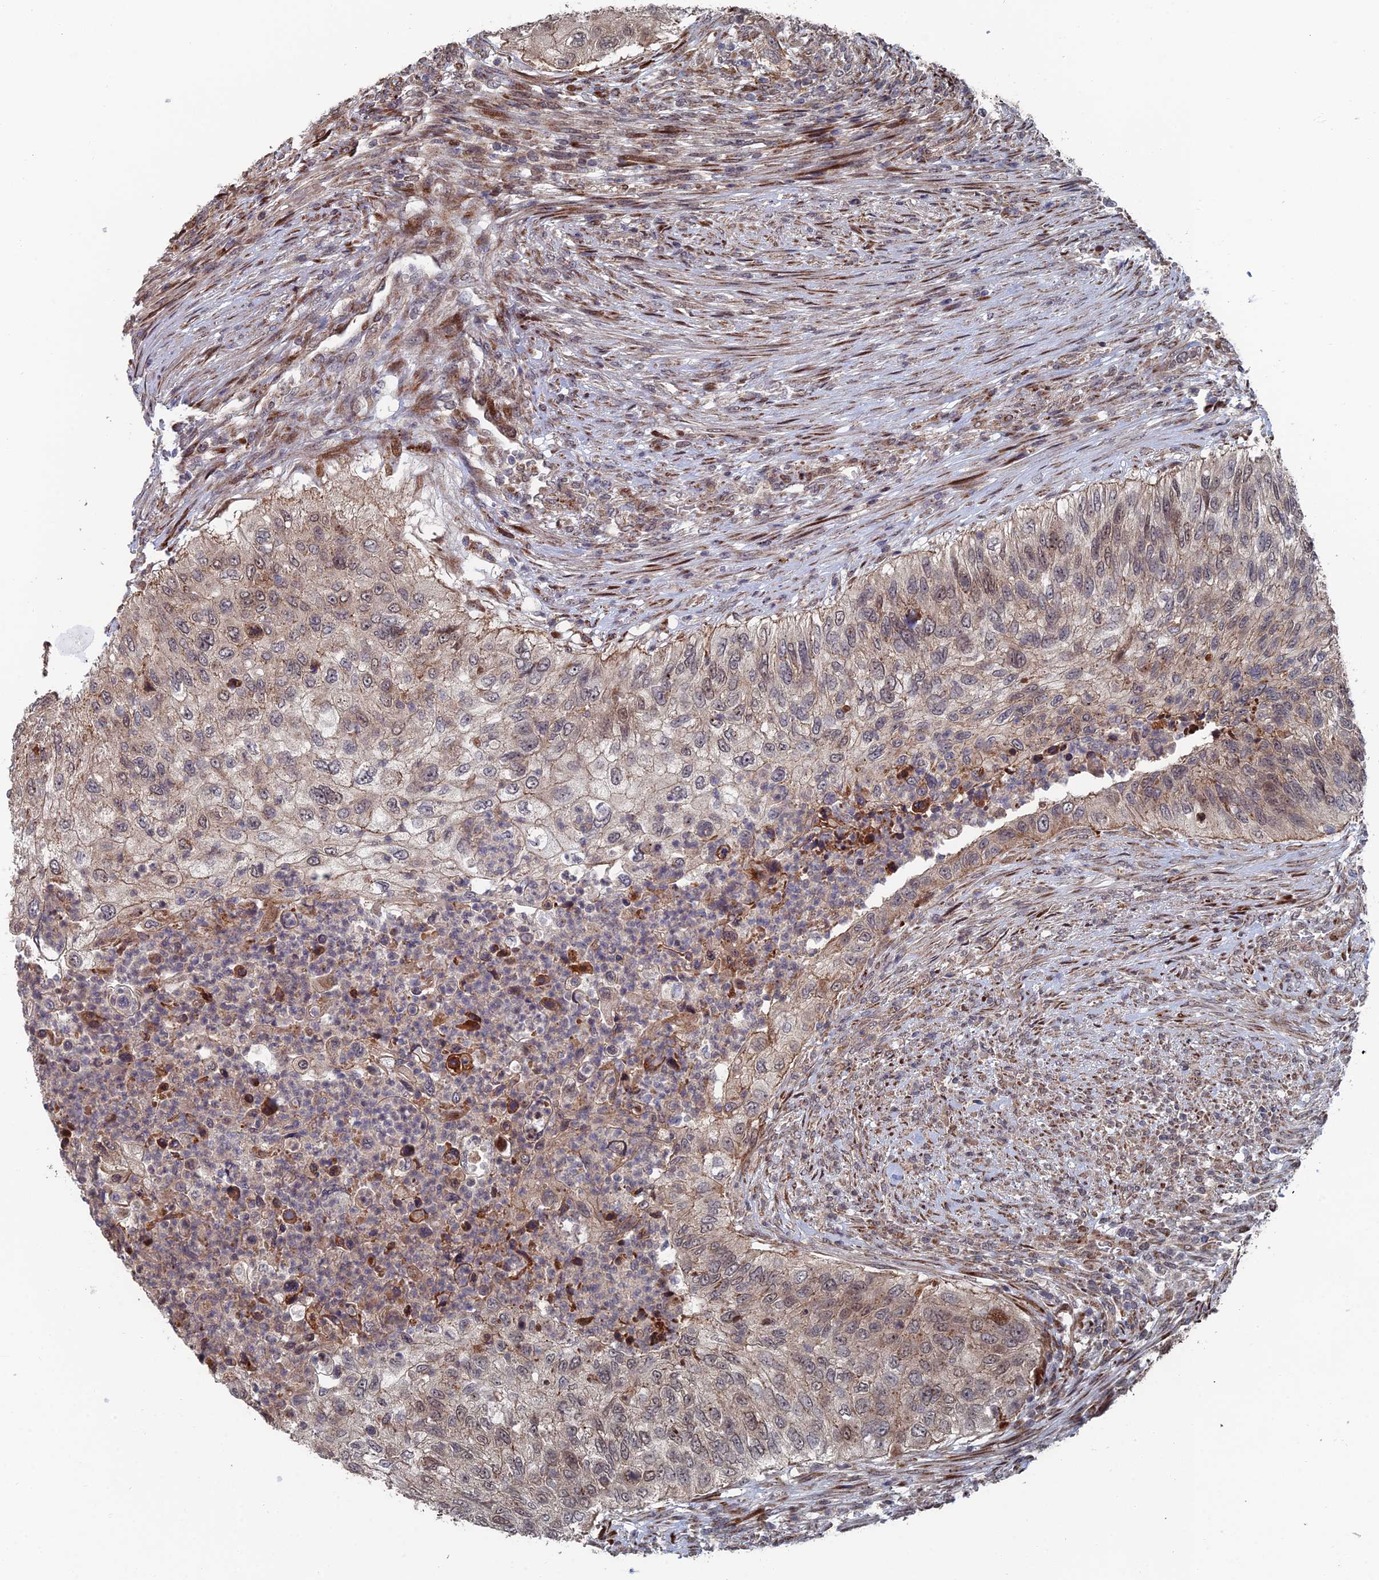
{"staining": {"intensity": "weak", "quantity": "<25%", "location": "cytoplasmic/membranous"}, "tissue": "urothelial cancer", "cell_type": "Tumor cells", "image_type": "cancer", "snomed": [{"axis": "morphology", "description": "Urothelial carcinoma, High grade"}, {"axis": "topography", "description": "Urinary bladder"}], "caption": "Immunohistochemistry histopathology image of high-grade urothelial carcinoma stained for a protein (brown), which reveals no staining in tumor cells. The staining was performed using DAB (3,3'-diaminobenzidine) to visualize the protein expression in brown, while the nuclei were stained in blue with hematoxylin (Magnification: 20x).", "gene": "GTF2IRD1", "patient": {"sex": "female", "age": 60}}